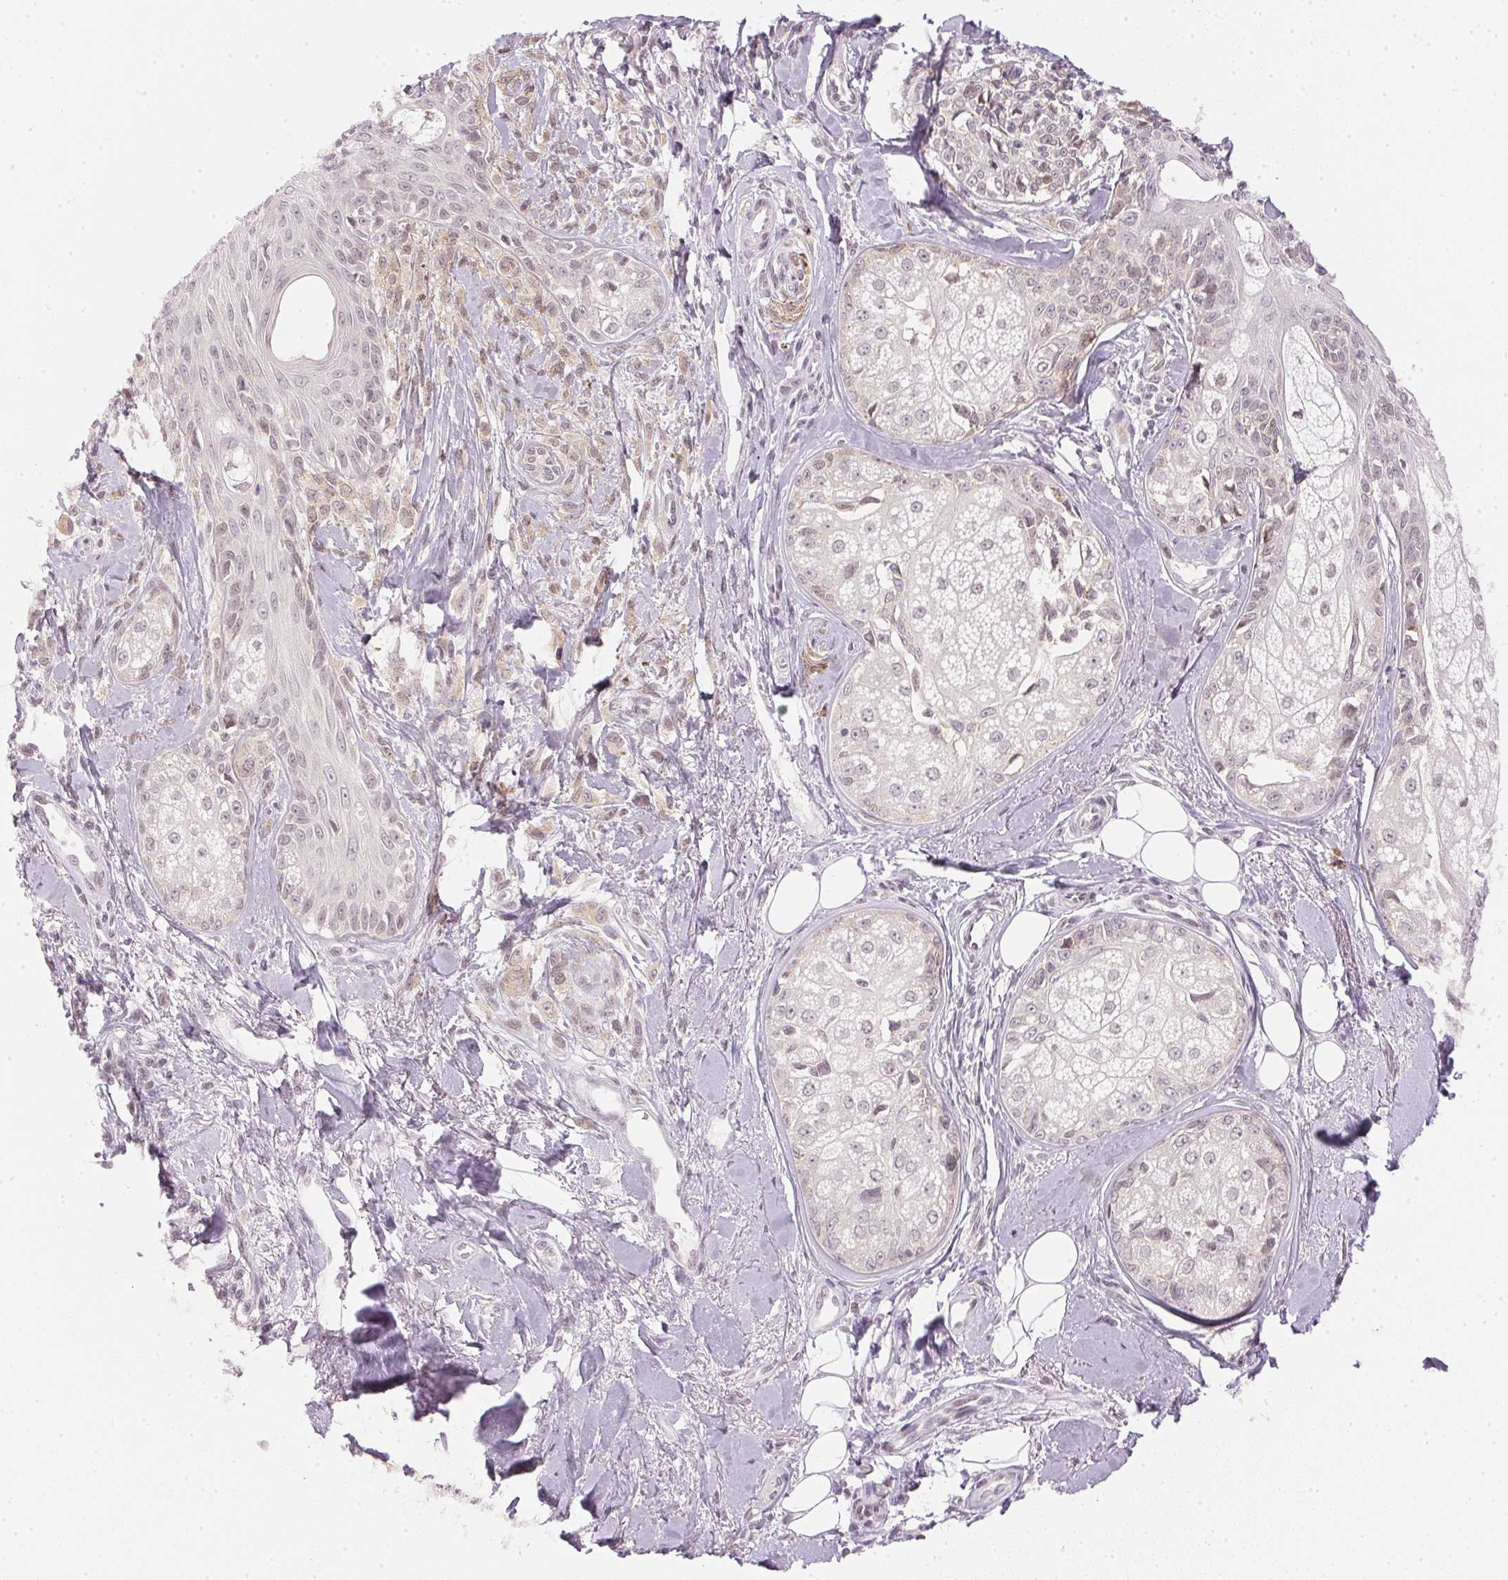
{"staining": {"intensity": "negative", "quantity": "none", "location": "none"}, "tissue": "melanoma", "cell_type": "Tumor cells", "image_type": "cancer", "snomed": [{"axis": "morphology", "description": "Malignant melanoma, NOS"}, {"axis": "topography", "description": "Skin"}], "caption": "Protein analysis of melanoma displays no significant expression in tumor cells. Nuclei are stained in blue.", "gene": "KPRP", "patient": {"sex": "female", "age": 86}}